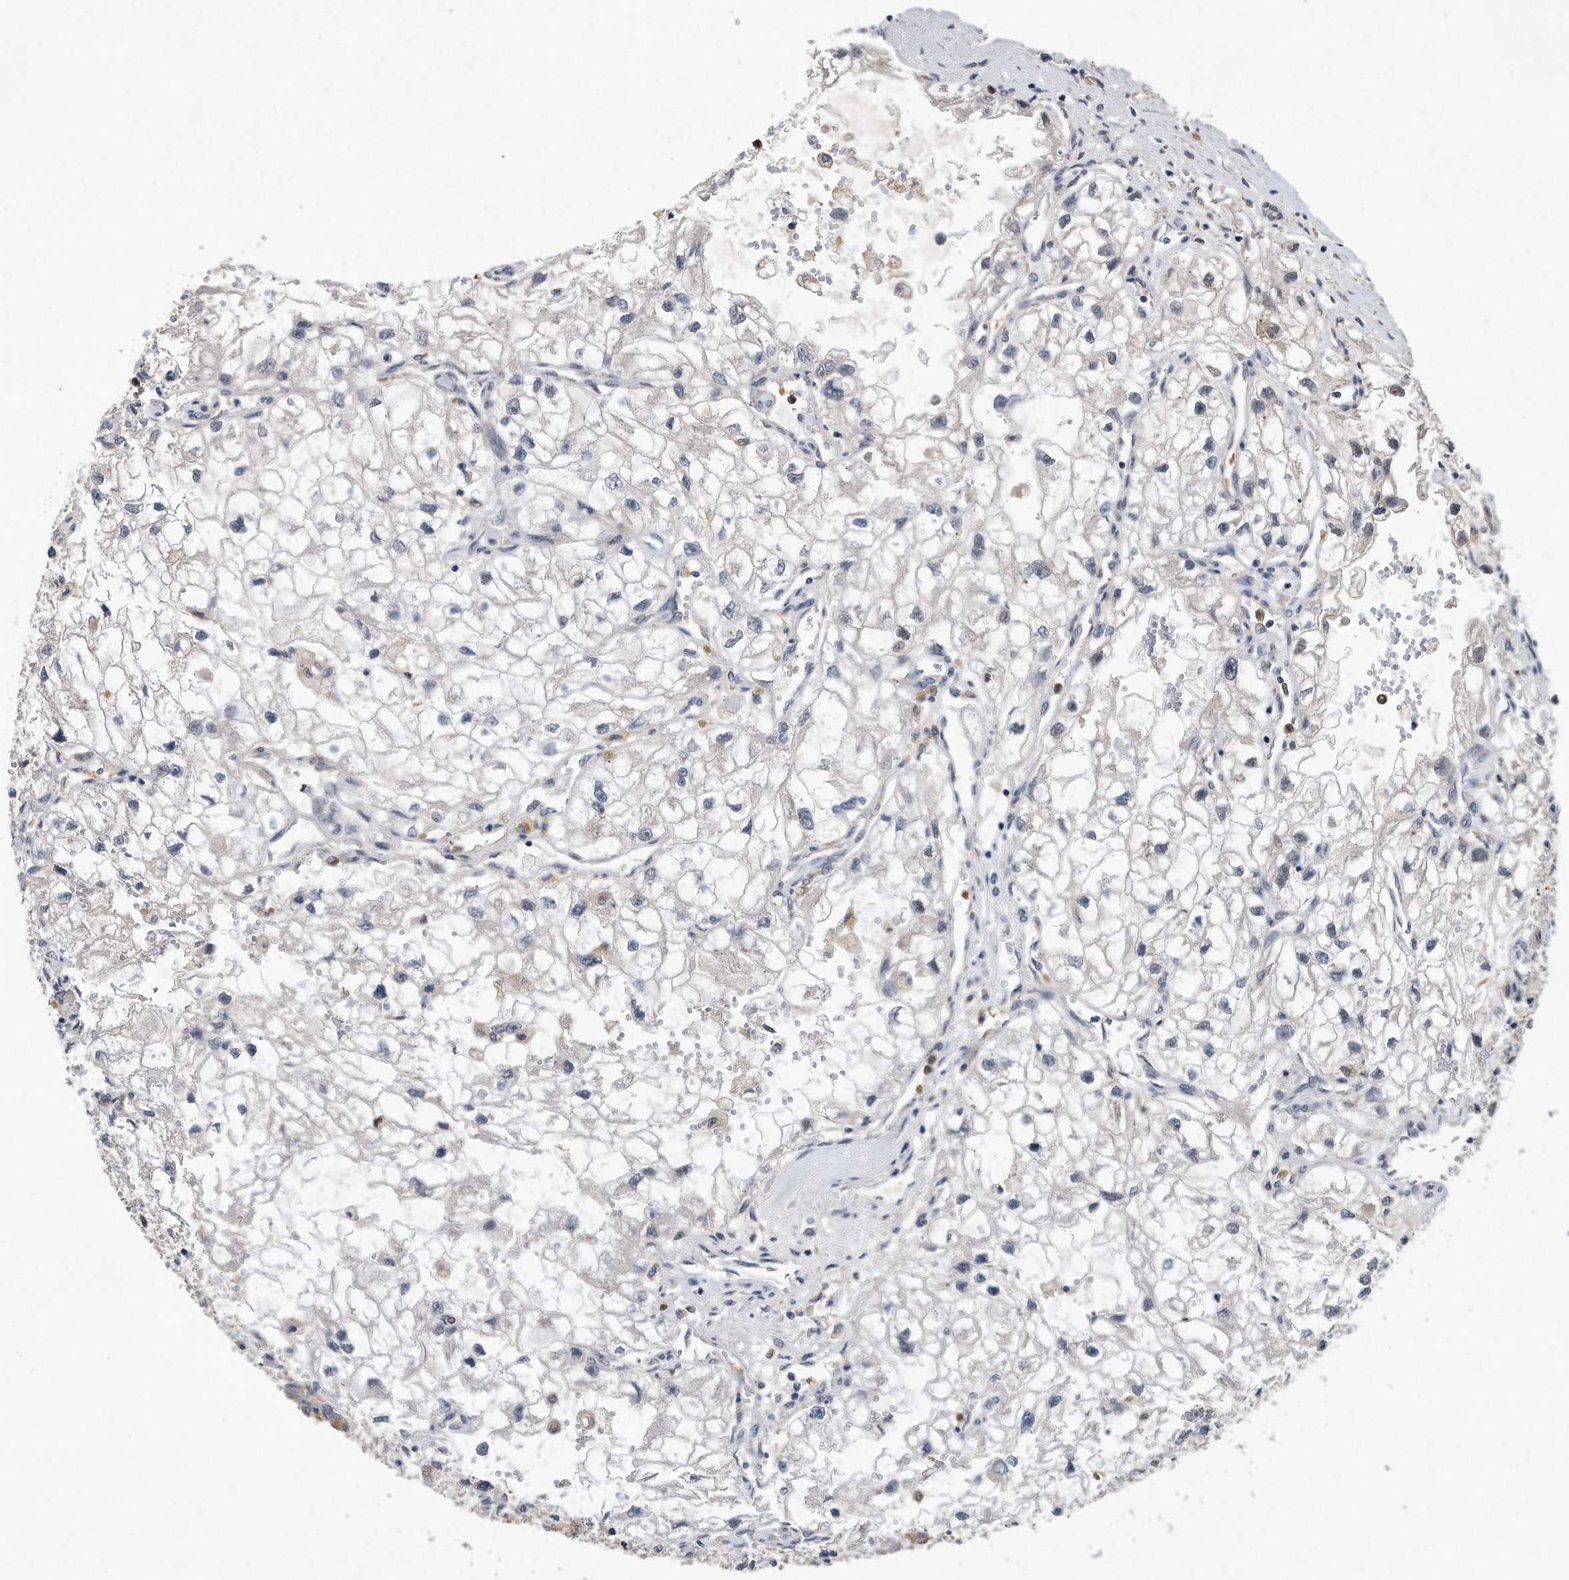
{"staining": {"intensity": "negative", "quantity": "none", "location": "none"}, "tissue": "renal cancer", "cell_type": "Tumor cells", "image_type": "cancer", "snomed": [{"axis": "morphology", "description": "Adenocarcinoma, NOS"}, {"axis": "topography", "description": "Kidney"}], "caption": "DAB (3,3'-diaminobenzidine) immunohistochemical staining of renal adenocarcinoma exhibits no significant staining in tumor cells.", "gene": "HOMER3", "patient": {"sex": "female", "age": 70}}